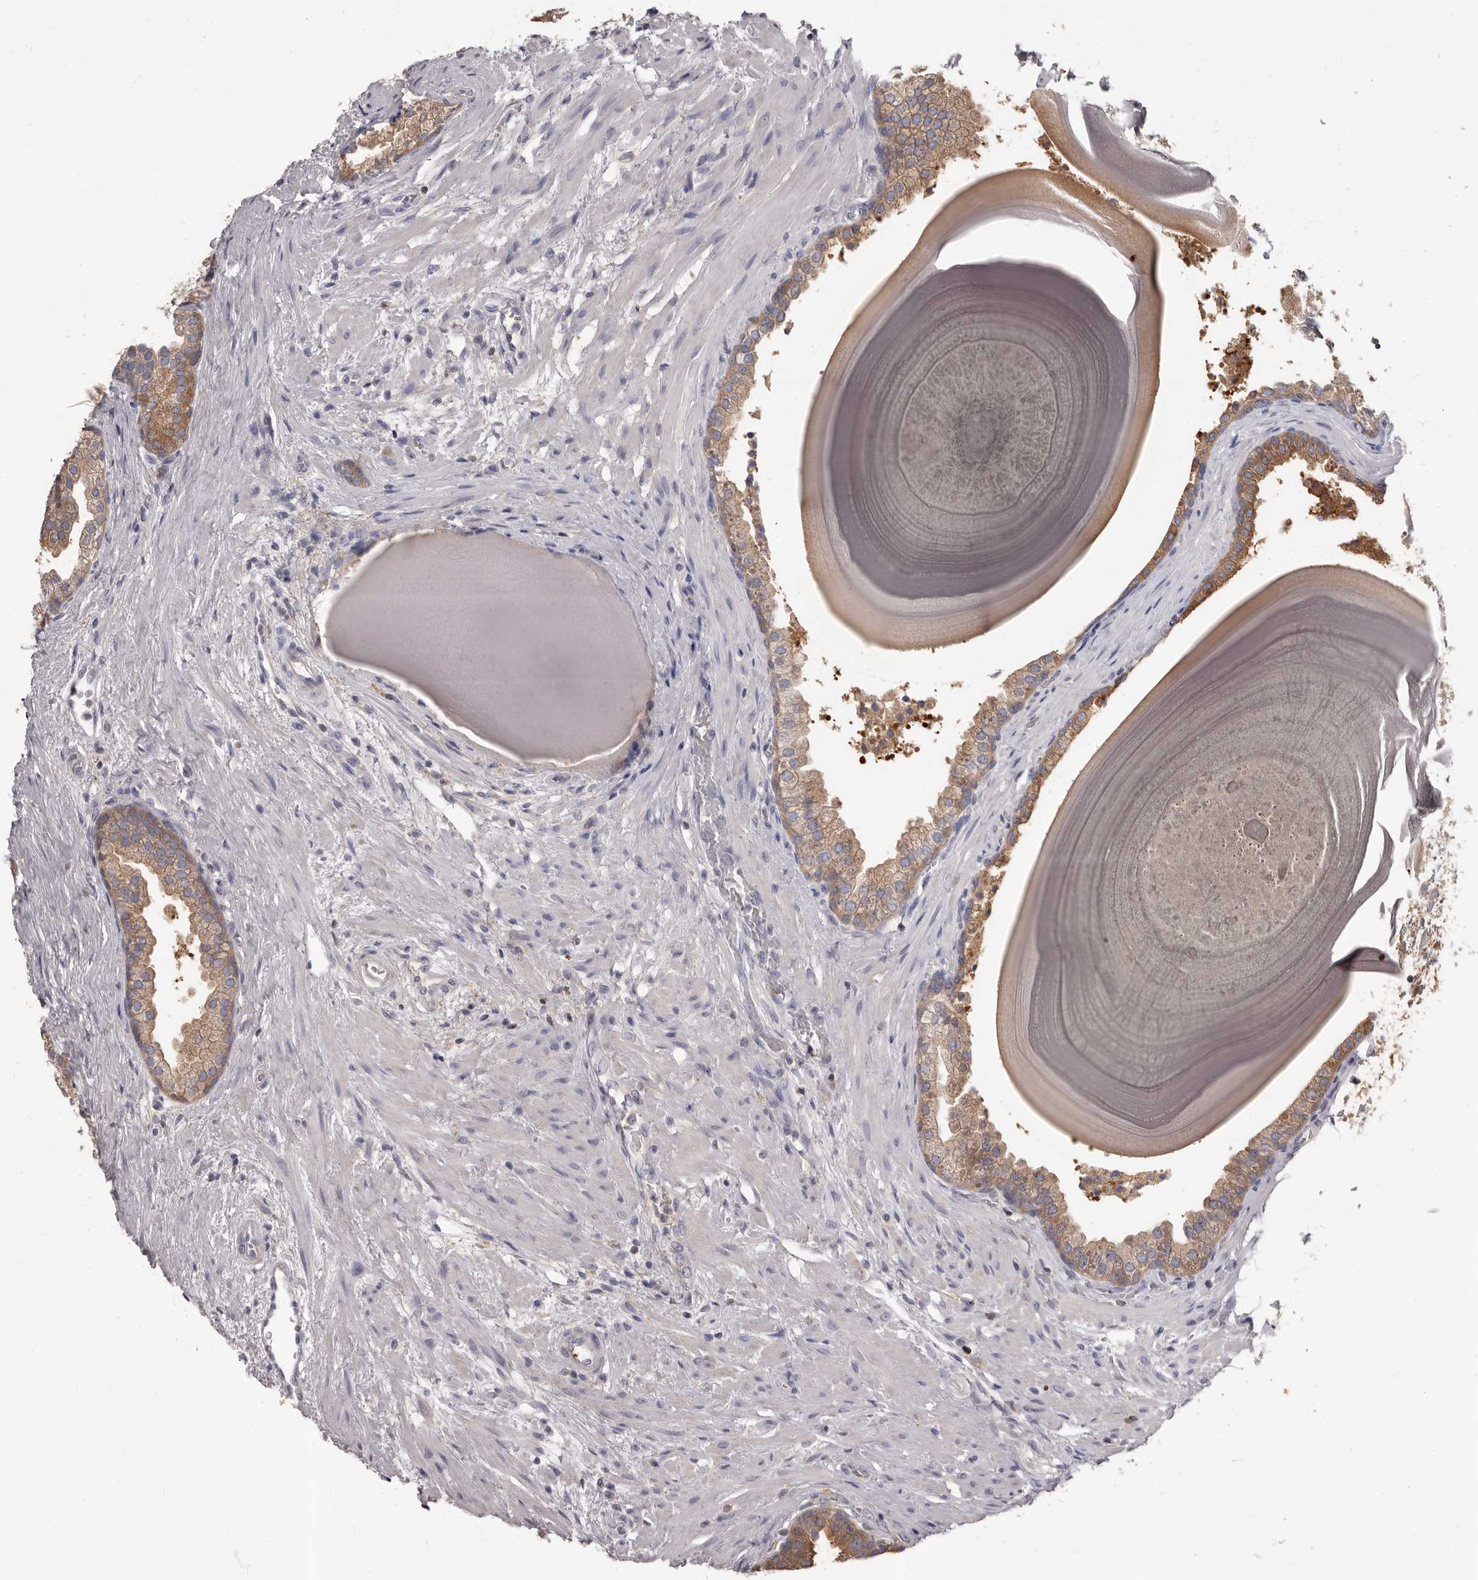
{"staining": {"intensity": "moderate", "quantity": ">75%", "location": "cytoplasmic/membranous"}, "tissue": "prostate", "cell_type": "Glandular cells", "image_type": "normal", "snomed": [{"axis": "morphology", "description": "Normal tissue, NOS"}, {"axis": "topography", "description": "Prostate"}], "caption": "Moderate cytoplasmic/membranous protein expression is appreciated in about >75% of glandular cells in prostate.", "gene": "APEH", "patient": {"sex": "male", "age": 48}}